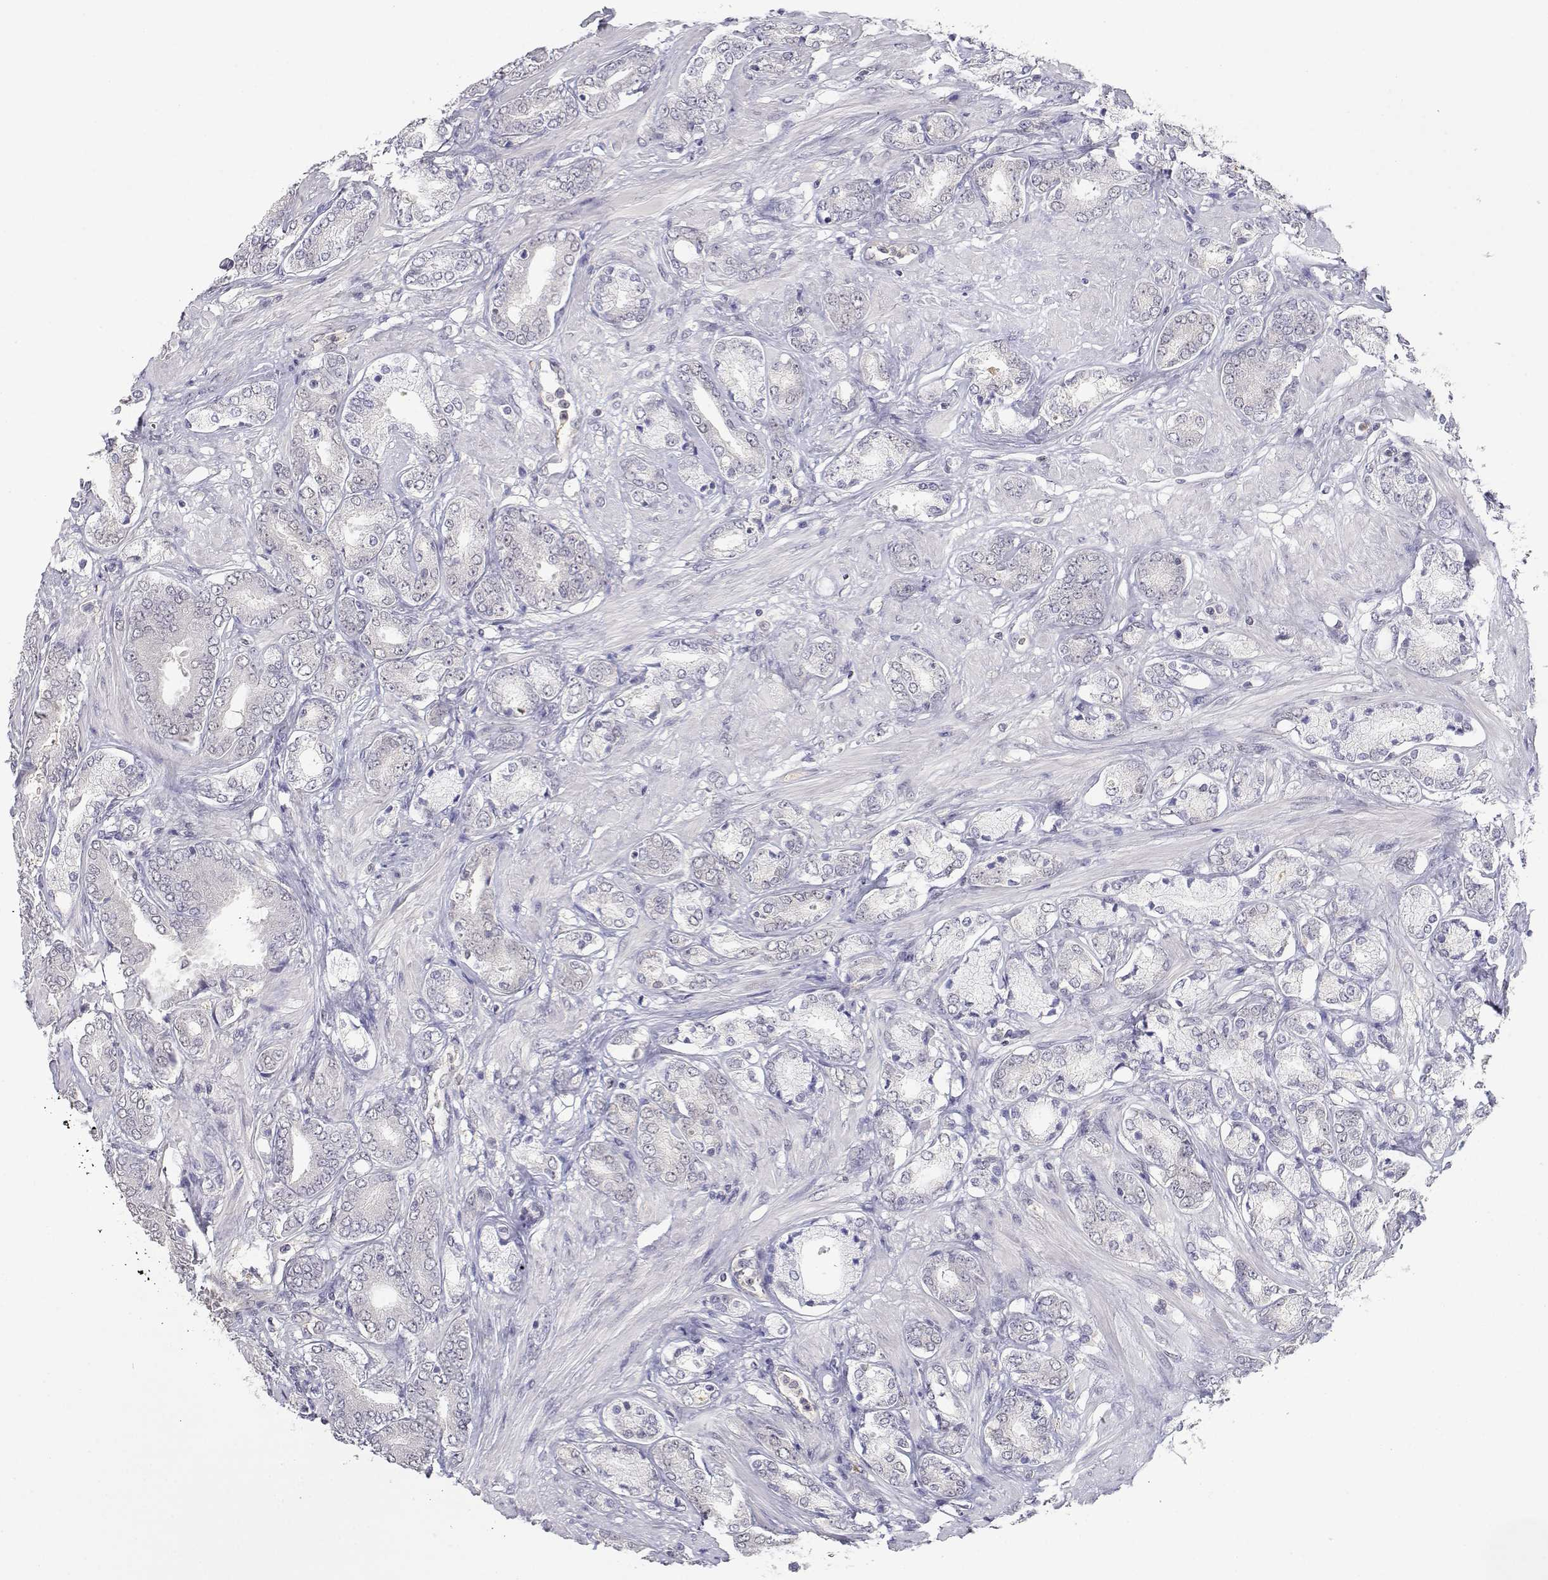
{"staining": {"intensity": "negative", "quantity": "none", "location": "none"}, "tissue": "prostate cancer", "cell_type": "Tumor cells", "image_type": "cancer", "snomed": [{"axis": "morphology", "description": "Adenocarcinoma, High grade"}, {"axis": "topography", "description": "Prostate"}], "caption": "Human prostate high-grade adenocarcinoma stained for a protein using immunohistochemistry (IHC) reveals no expression in tumor cells.", "gene": "ADA", "patient": {"sex": "male", "age": 56}}